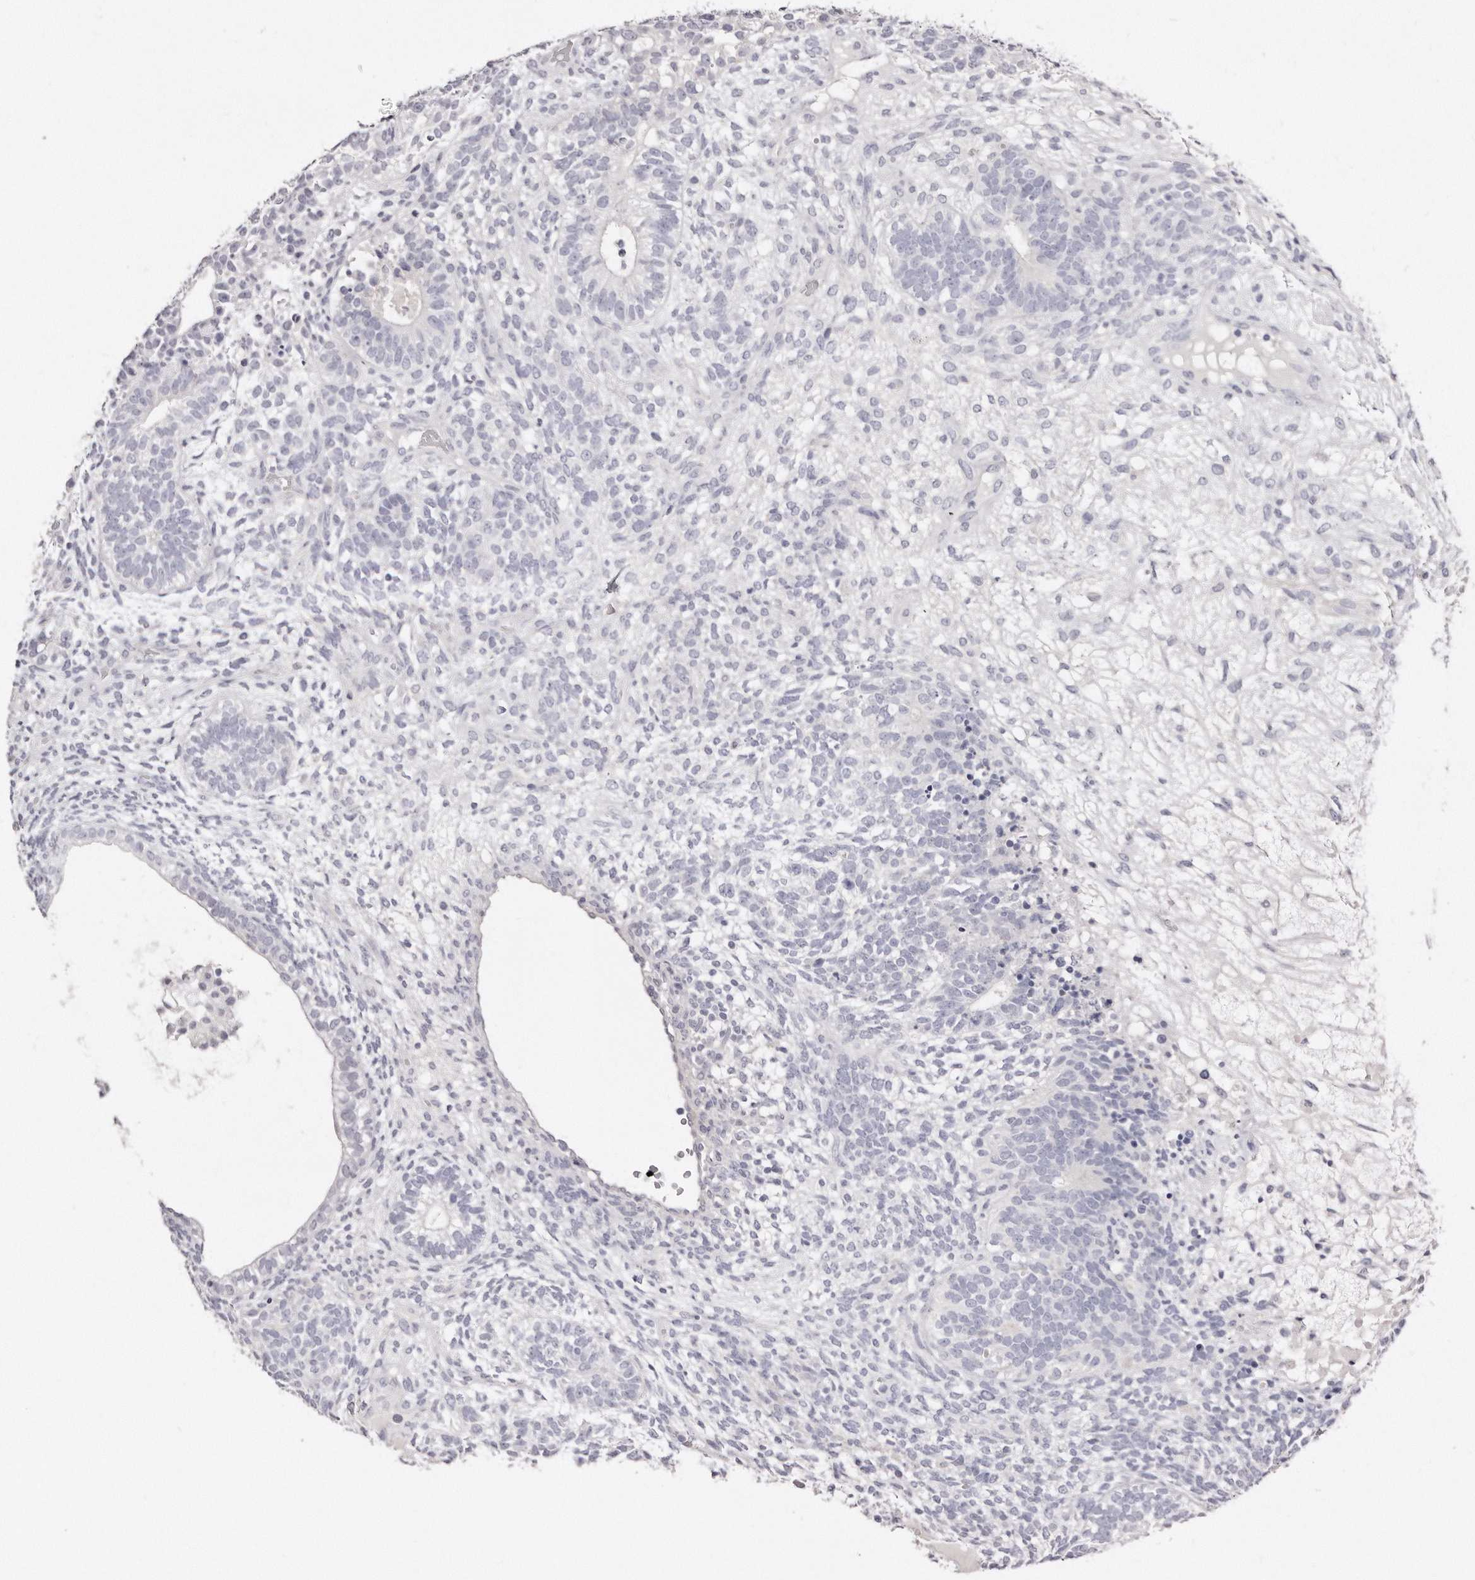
{"staining": {"intensity": "negative", "quantity": "none", "location": "none"}, "tissue": "testis cancer", "cell_type": "Tumor cells", "image_type": "cancer", "snomed": [{"axis": "morphology", "description": "Seminoma, NOS"}, {"axis": "morphology", "description": "Carcinoma, Embryonal, NOS"}, {"axis": "topography", "description": "Testis"}], "caption": "Human testis cancer (seminoma) stained for a protein using immunohistochemistry exhibits no staining in tumor cells.", "gene": "AKNAD1", "patient": {"sex": "male", "age": 28}}